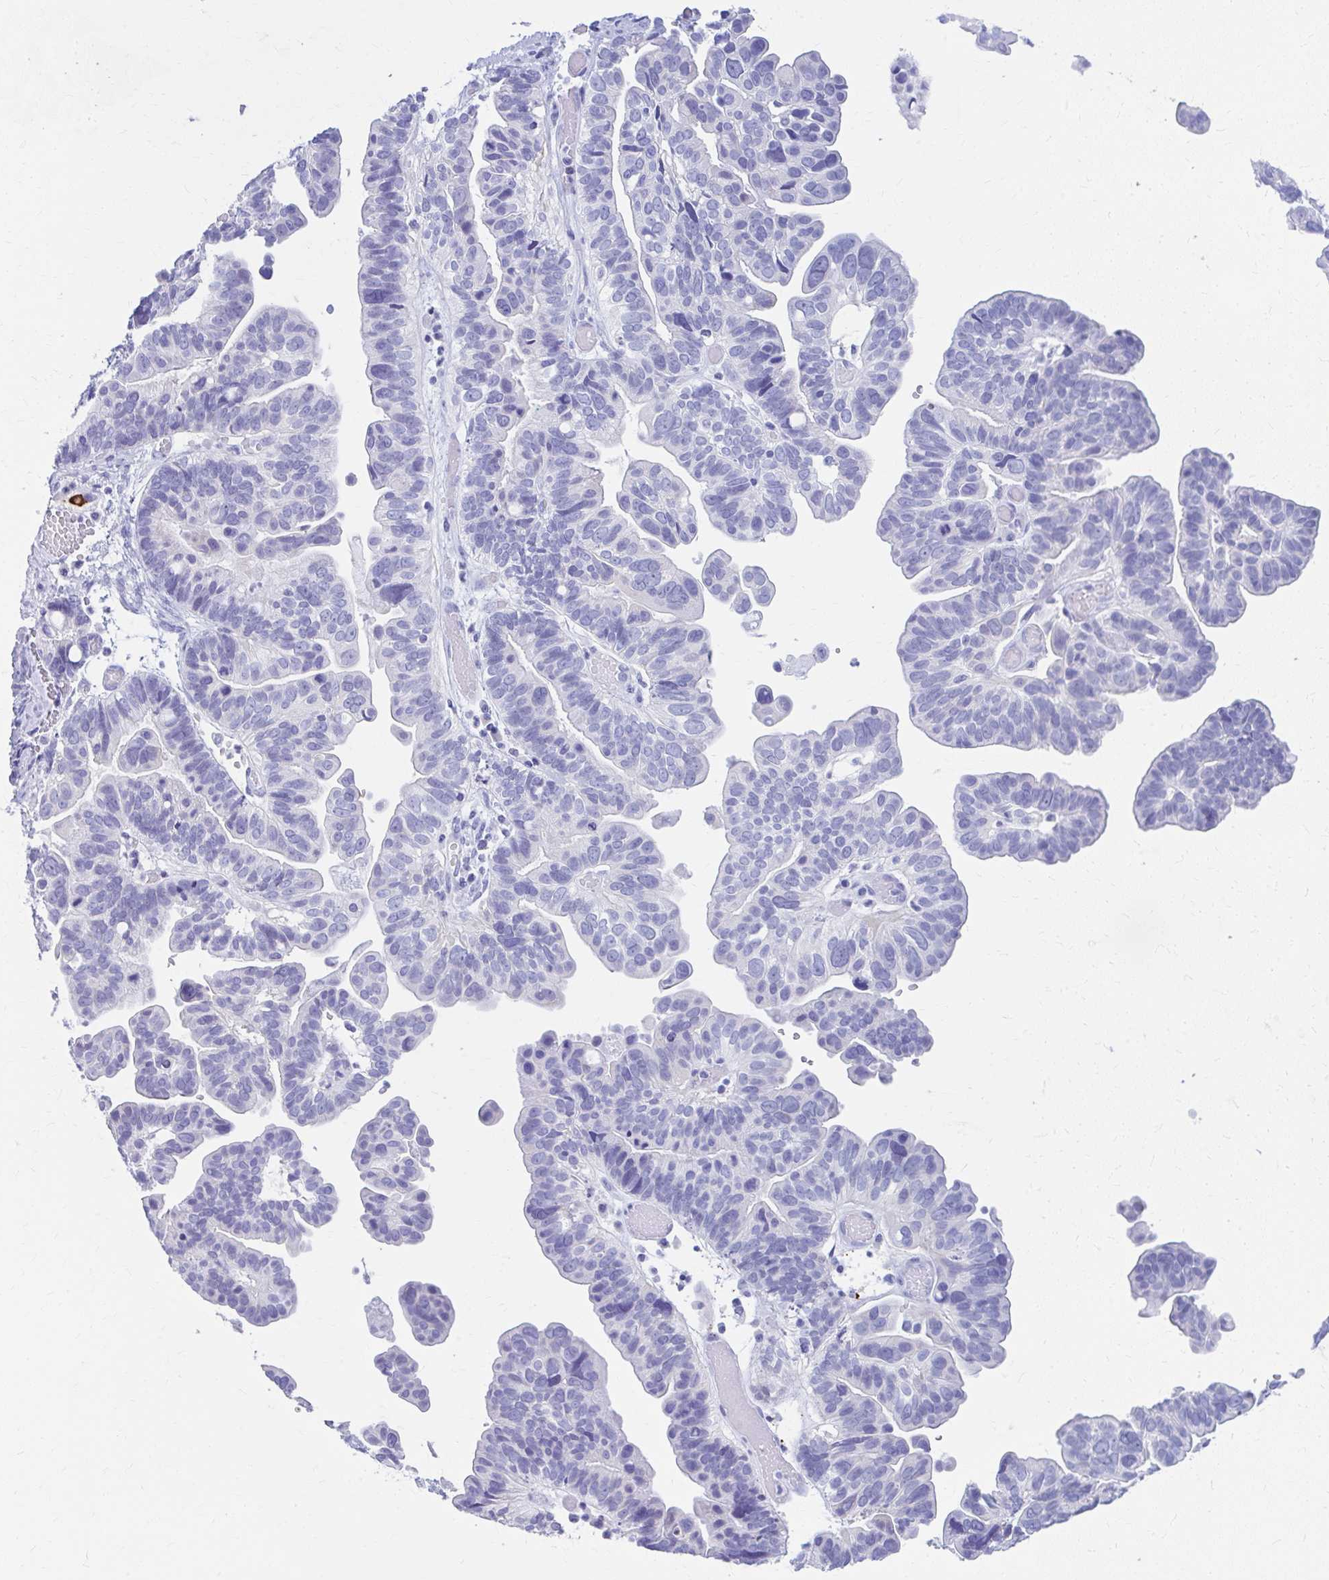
{"staining": {"intensity": "negative", "quantity": "none", "location": "none"}, "tissue": "ovarian cancer", "cell_type": "Tumor cells", "image_type": "cancer", "snomed": [{"axis": "morphology", "description": "Cystadenocarcinoma, serous, NOS"}, {"axis": "topography", "description": "Ovary"}], "caption": "Ovarian cancer (serous cystadenocarcinoma) stained for a protein using IHC displays no staining tumor cells.", "gene": "NSG2", "patient": {"sex": "female", "age": 56}}